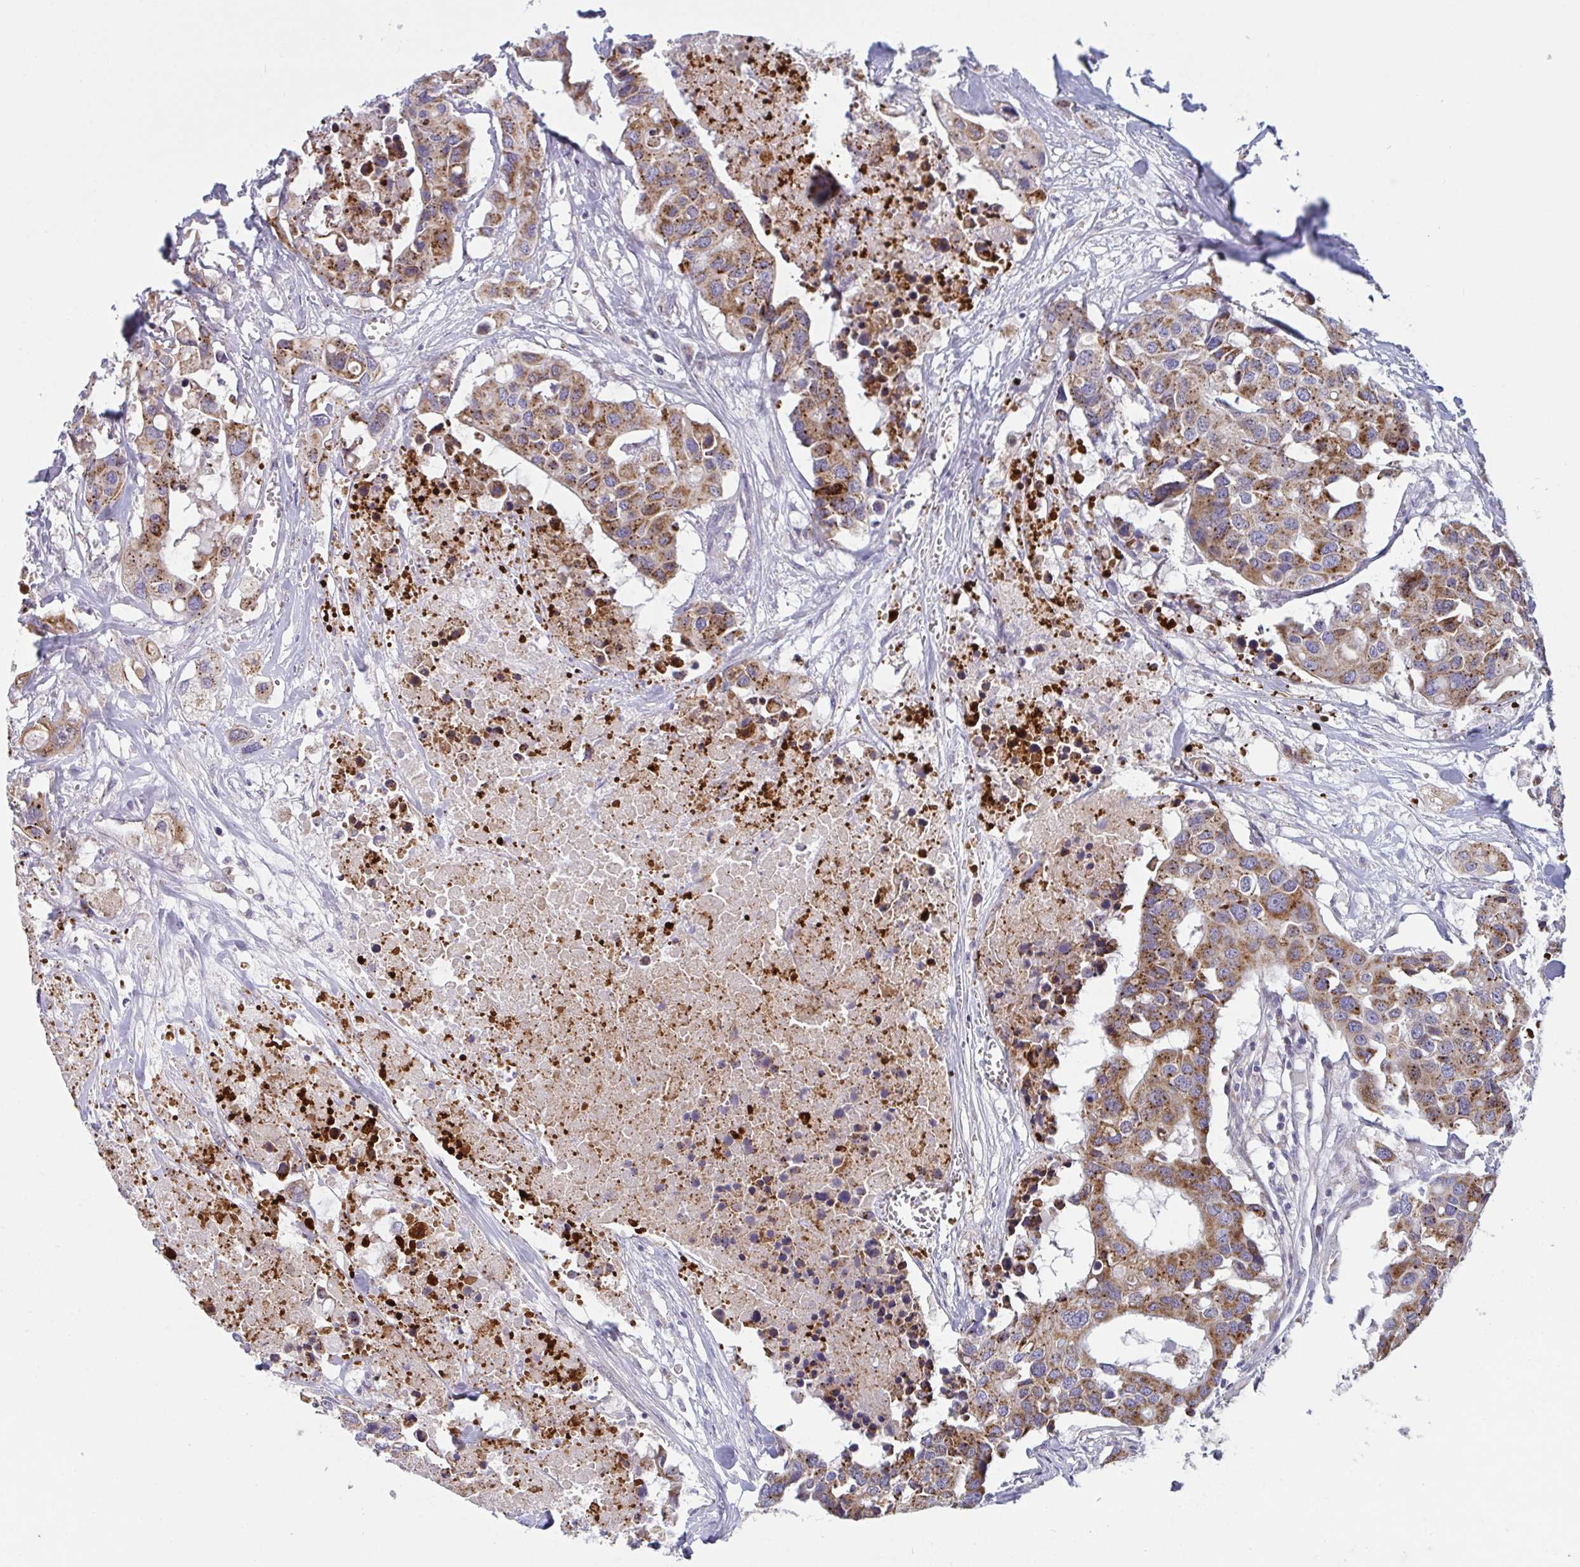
{"staining": {"intensity": "moderate", "quantity": ">75%", "location": "cytoplasmic/membranous"}, "tissue": "colorectal cancer", "cell_type": "Tumor cells", "image_type": "cancer", "snomed": [{"axis": "morphology", "description": "Adenocarcinoma, NOS"}, {"axis": "topography", "description": "Colon"}], "caption": "This is an image of immunohistochemistry (IHC) staining of adenocarcinoma (colorectal), which shows moderate positivity in the cytoplasmic/membranous of tumor cells.", "gene": "MRPS2", "patient": {"sex": "male", "age": 77}}